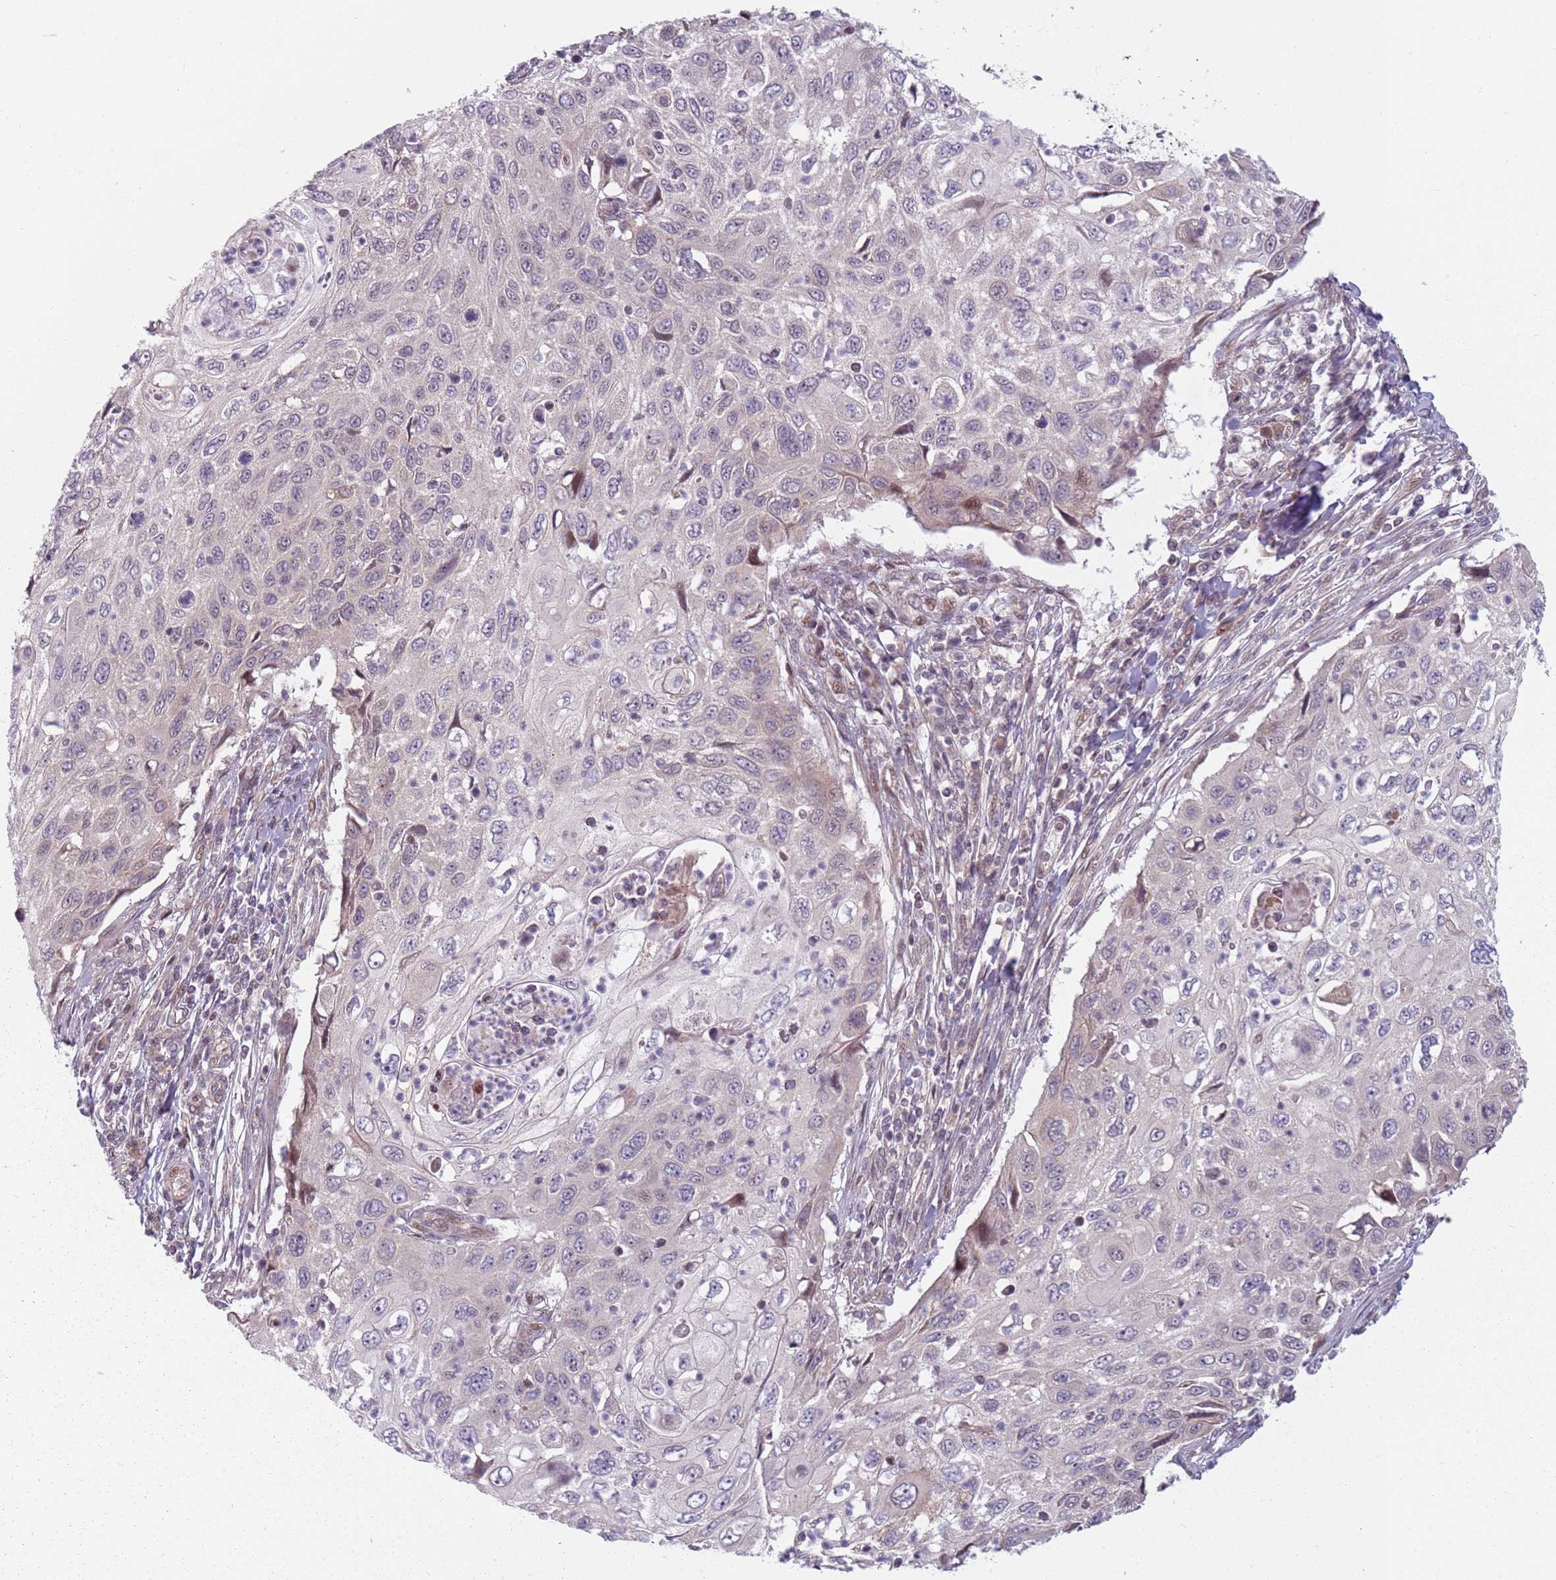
{"staining": {"intensity": "weak", "quantity": "<25%", "location": "cytoplasmic/membranous"}, "tissue": "cervical cancer", "cell_type": "Tumor cells", "image_type": "cancer", "snomed": [{"axis": "morphology", "description": "Squamous cell carcinoma, NOS"}, {"axis": "topography", "description": "Cervix"}], "caption": "Immunohistochemistry photomicrograph of neoplastic tissue: squamous cell carcinoma (cervical) stained with DAB (3,3'-diaminobenzidine) exhibits no significant protein expression in tumor cells. The staining was performed using DAB (3,3'-diaminobenzidine) to visualize the protein expression in brown, while the nuclei were stained in blue with hematoxylin (Magnification: 20x).", "gene": "ADGRG1", "patient": {"sex": "female", "age": 70}}